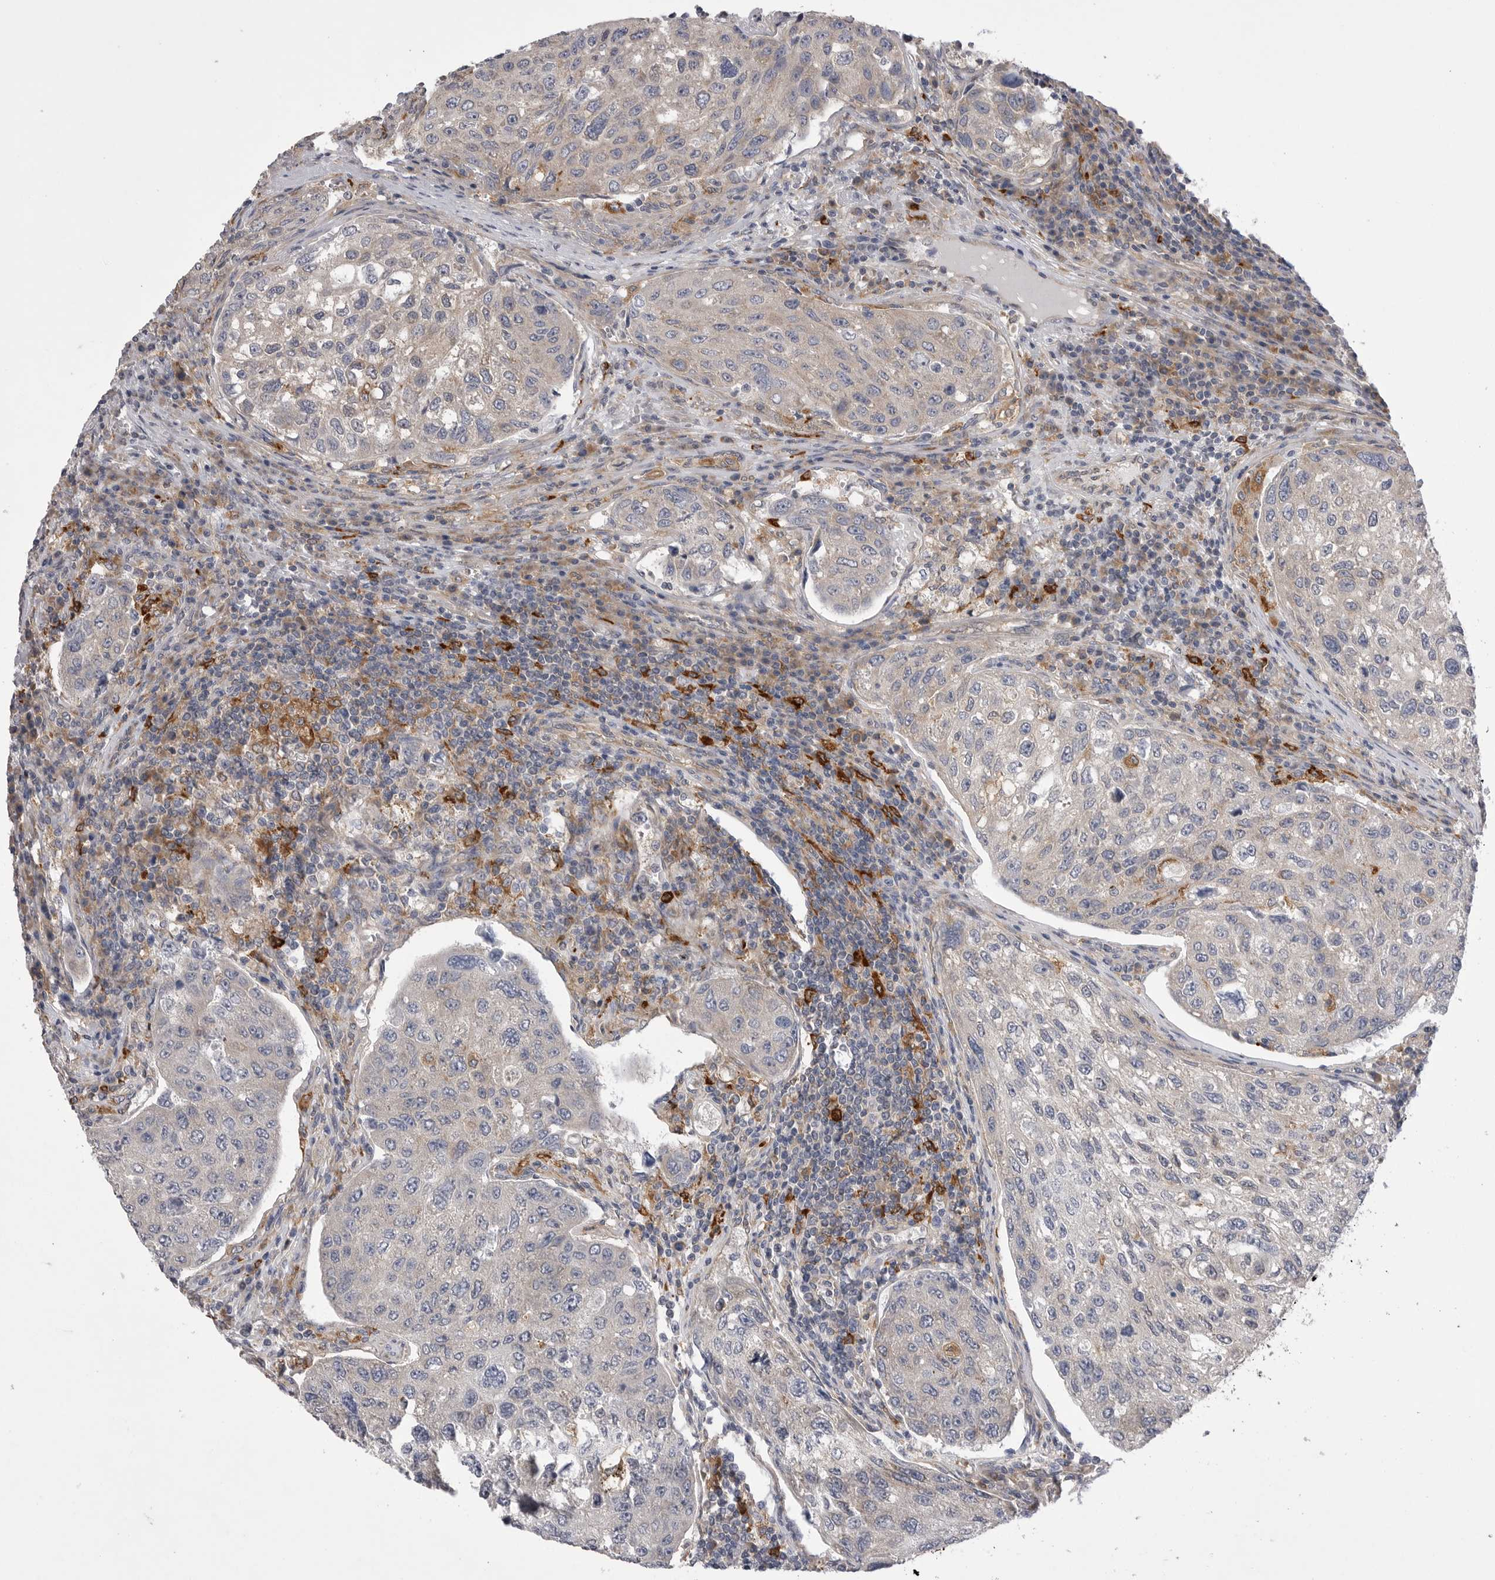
{"staining": {"intensity": "weak", "quantity": "<25%", "location": "cytoplasmic/membranous"}, "tissue": "urothelial cancer", "cell_type": "Tumor cells", "image_type": "cancer", "snomed": [{"axis": "morphology", "description": "Urothelial carcinoma, High grade"}, {"axis": "topography", "description": "Lymph node"}, {"axis": "topography", "description": "Urinary bladder"}], "caption": "High magnification brightfield microscopy of high-grade urothelial carcinoma stained with DAB (3,3'-diaminobenzidine) (brown) and counterstained with hematoxylin (blue): tumor cells show no significant expression.", "gene": "VAC14", "patient": {"sex": "male", "age": 51}}